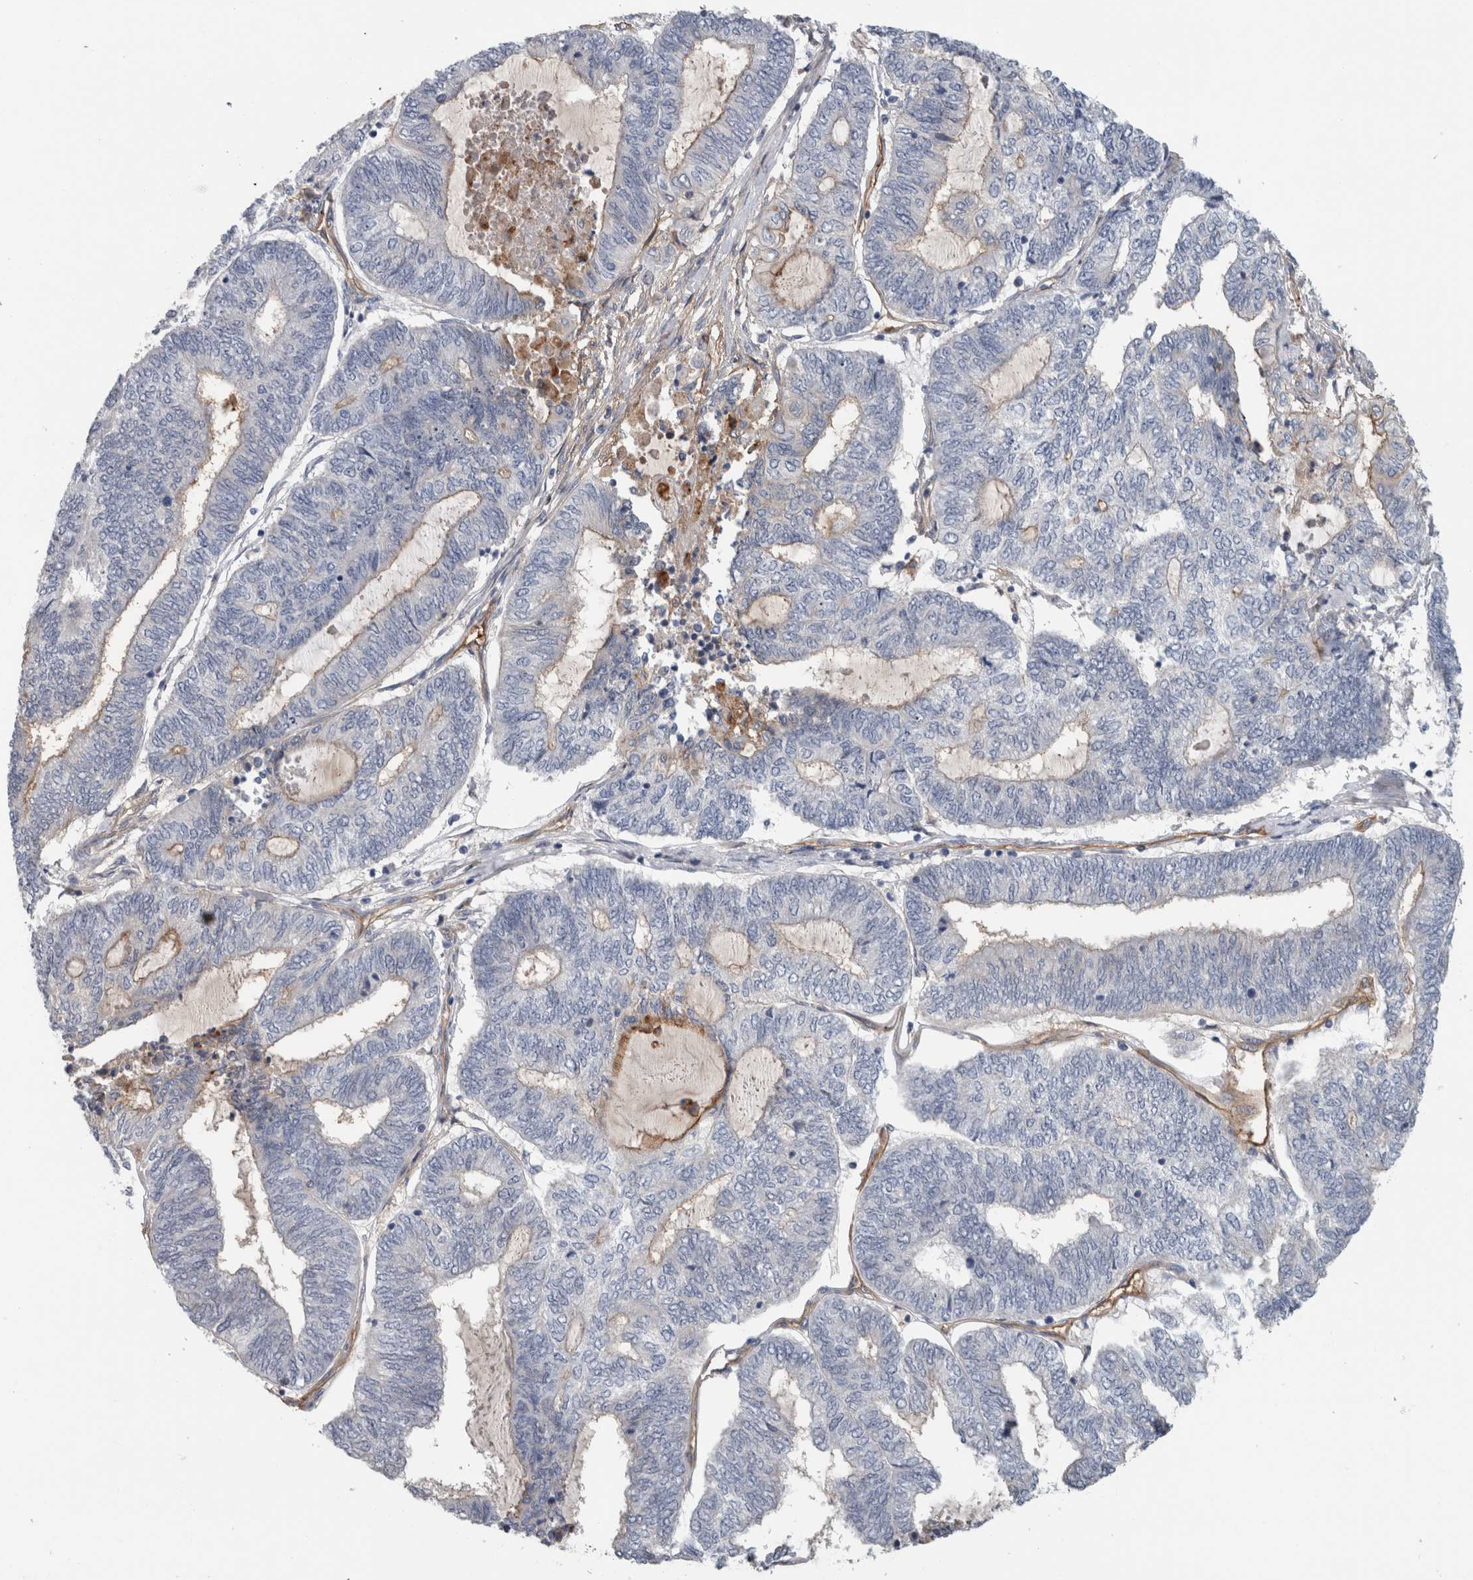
{"staining": {"intensity": "moderate", "quantity": "<25%", "location": "cytoplasmic/membranous"}, "tissue": "endometrial cancer", "cell_type": "Tumor cells", "image_type": "cancer", "snomed": [{"axis": "morphology", "description": "Adenocarcinoma, NOS"}, {"axis": "topography", "description": "Uterus"}, {"axis": "topography", "description": "Endometrium"}], "caption": "DAB (3,3'-diaminobenzidine) immunohistochemical staining of adenocarcinoma (endometrial) exhibits moderate cytoplasmic/membranous protein positivity in approximately <25% of tumor cells.", "gene": "CD59", "patient": {"sex": "female", "age": 70}}